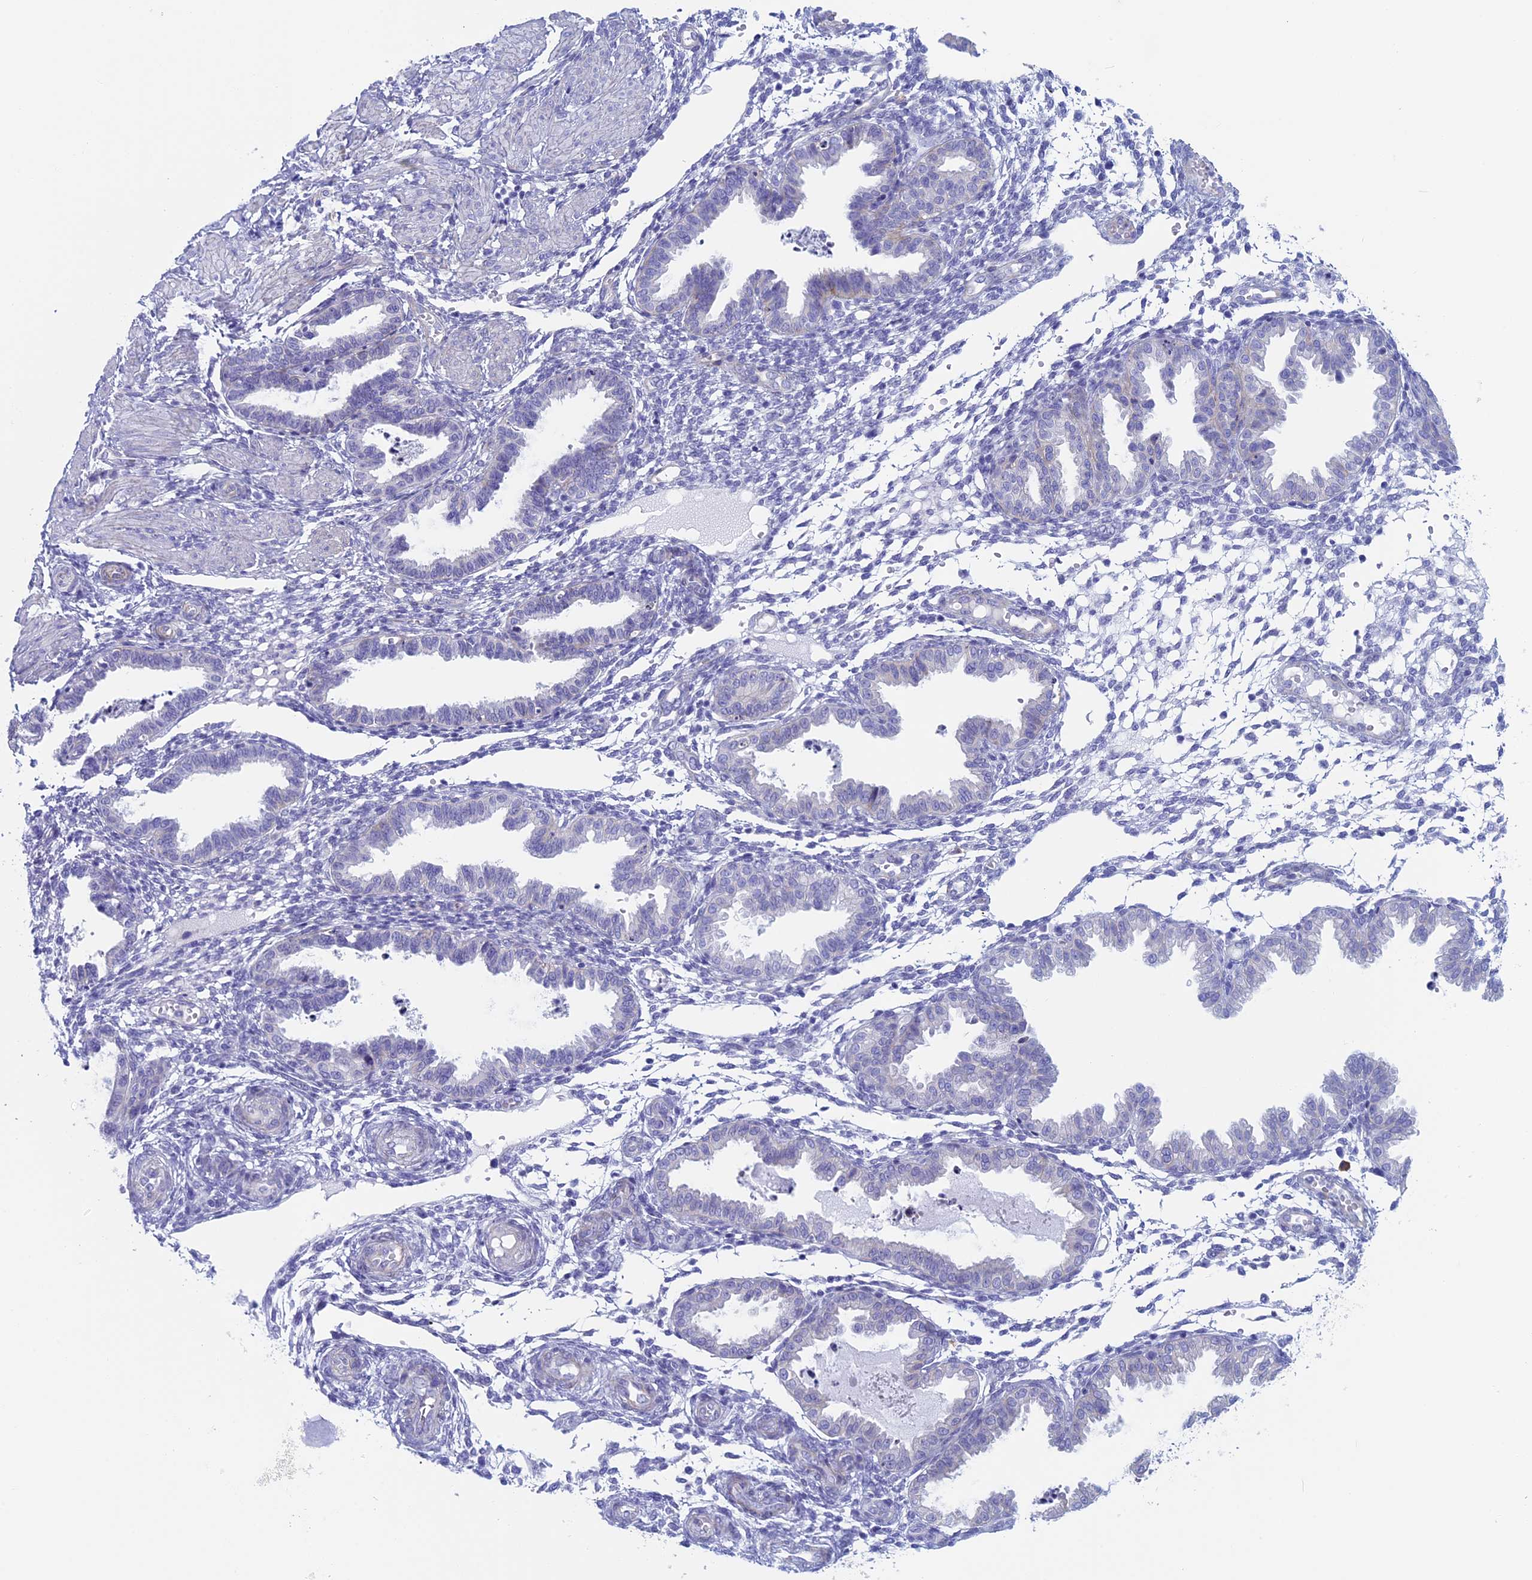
{"staining": {"intensity": "negative", "quantity": "none", "location": "none"}, "tissue": "endometrium", "cell_type": "Cells in endometrial stroma", "image_type": "normal", "snomed": [{"axis": "morphology", "description": "Normal tissue, NOS"}, {"axis": "topography", "description": "Endometrium"}], "caption": "This is an immunohistochemistry (IHC) photomicrograph of normal endometrium. There is no staining in cells in endometrial stroma.", "gene": "MAGEB6", "patient": {"sex": "female", "age": 33}}